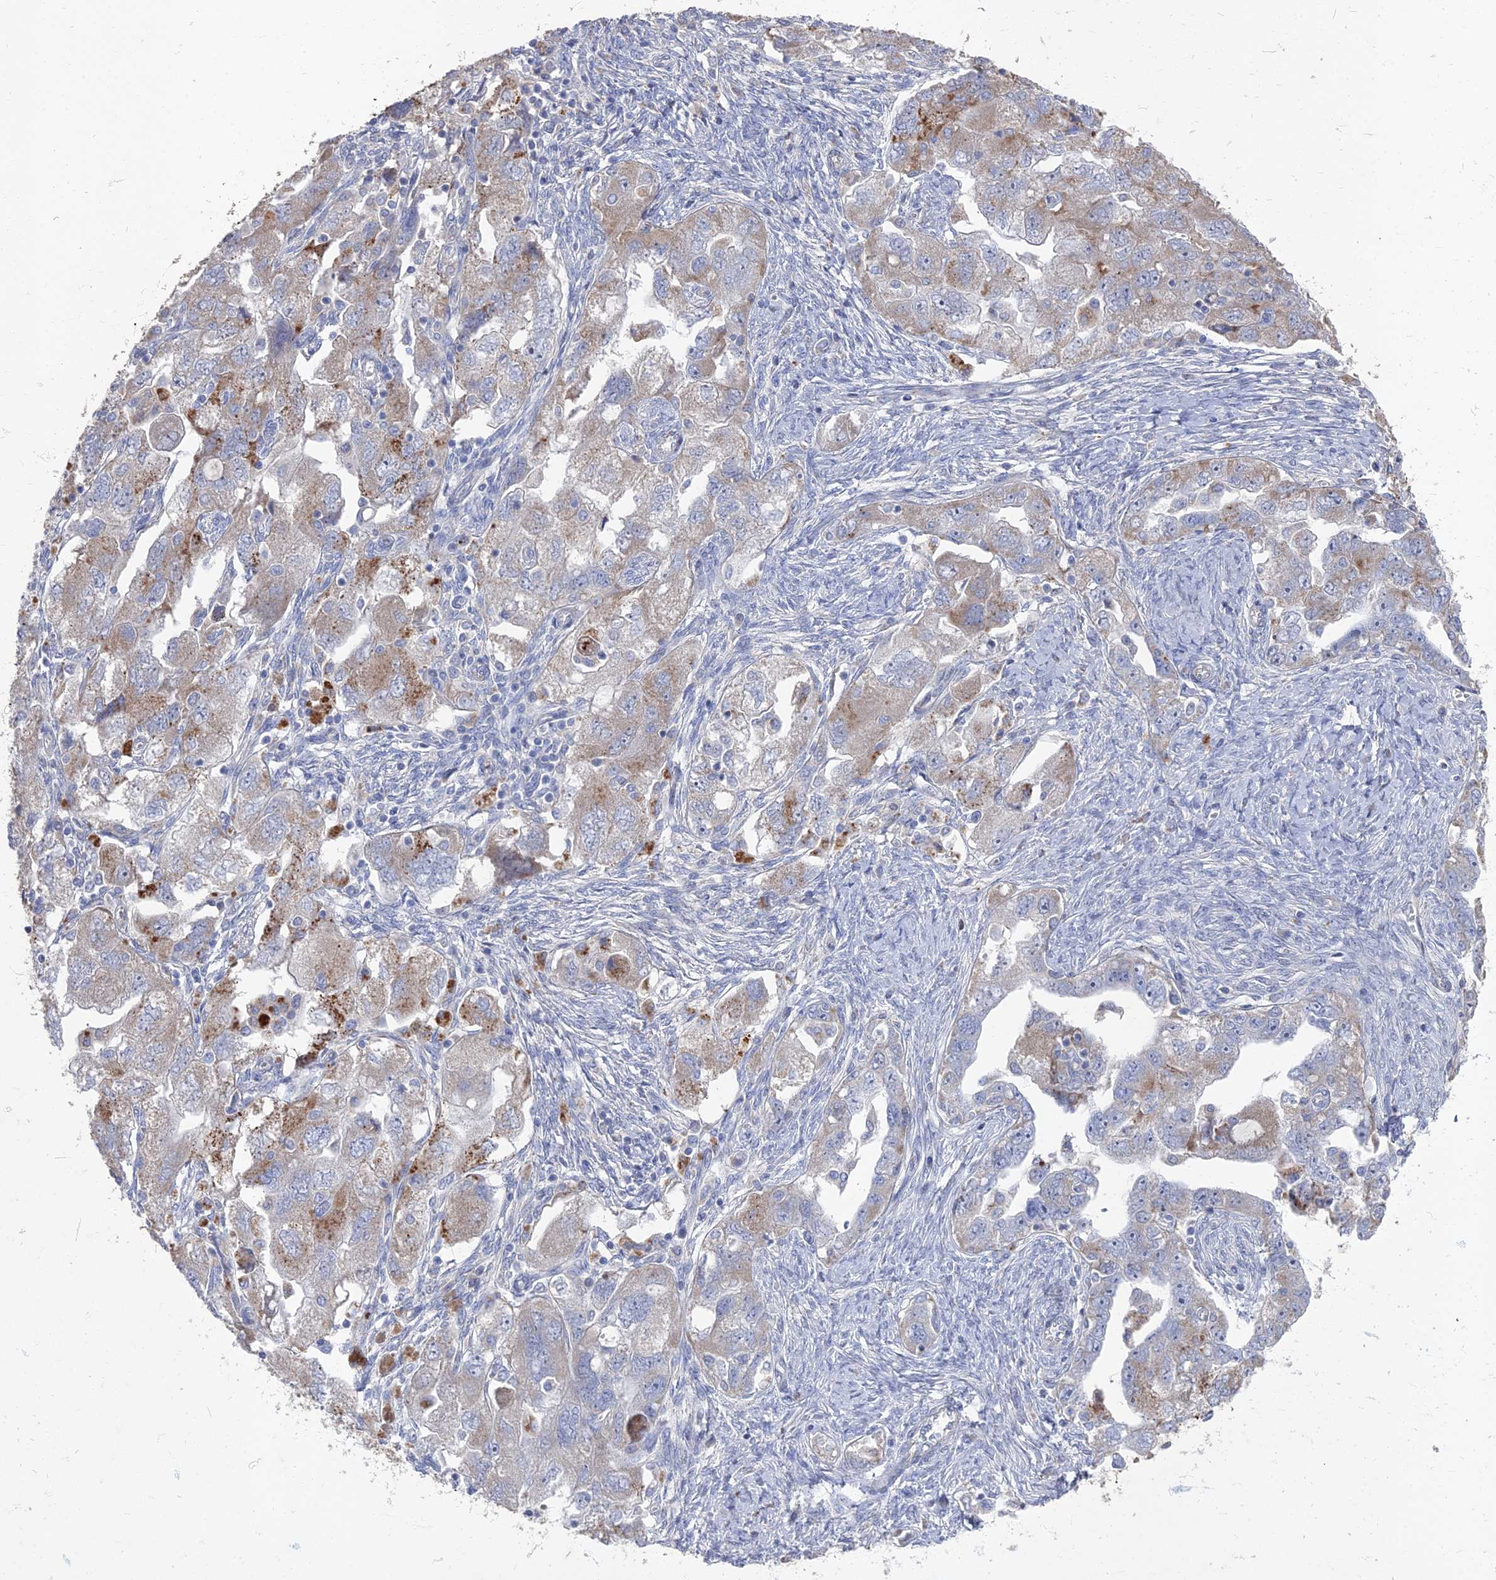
{"staining": {"intensity": "moderate", "quantity": "25%-75%", "location": "cytoplasmic/membranous"}, "tissue": "ovarian cancer", "cell_type": "Tumor cells", "image_type": "cancer", "snomed": [{"axis": "morphology", "description": "Carcinoma, NOS"}, {"axis": "morphology", "description": "Cystadenocarcinoma, serous, NOS"}, {"axis": "topography", "description": "Ovary"}], "caption": "Immunohistochemical staining of ovarian serous cystadenocarcinoma shows medium levels of moderate cytoplasmic/membranous positivity in about 25%-75% of tumor cells.", "gene": "TMEM128", "patient": {"sex": "female", "age": 69}}